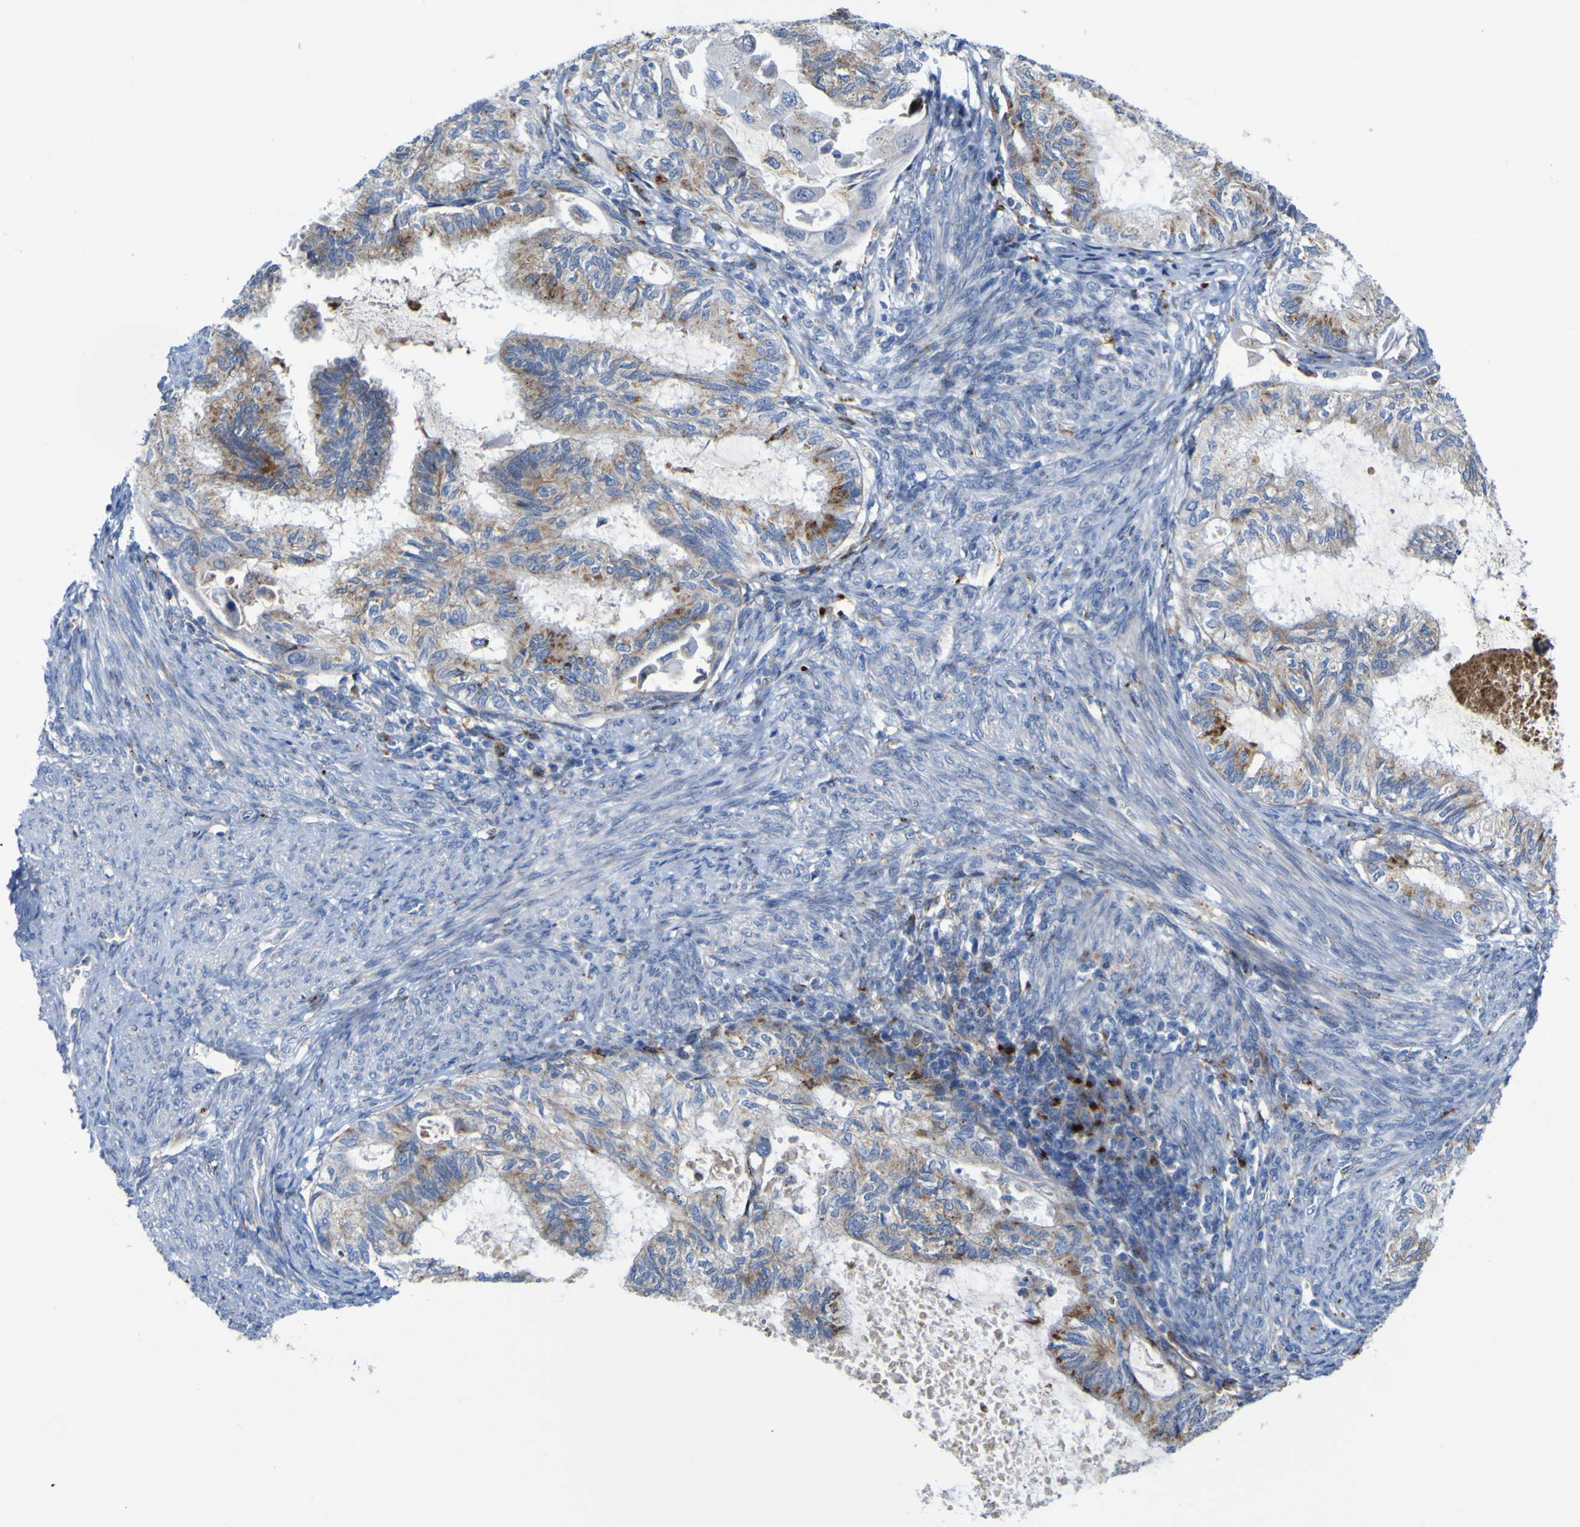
{"staining": {"intensity": "moderate", "quantity": "25%-75%", "location": "cytoplasmic/membranous"}, "tissue": "cervical cancer", "cell_type": "Tumor cells", "image_type": "cancer", "snomed": [{"axis": "morphology", "description": "Normal tissue, NOS"}, {"axis": "morphology", "description": "Adenocarcinoma, NOS"}, {"axis": "topography", "description": "Cervix"}, {"axis": "topography", "description": "Endometrium"}], "caption": "Tumor cells show medium levels of moderate cytoplasmic/membranous staining in about 25%-75% of cells in cervical adenocarcinoma.", "gene": "PTPRF", "patient": {"sex": "female", "age": 86}}